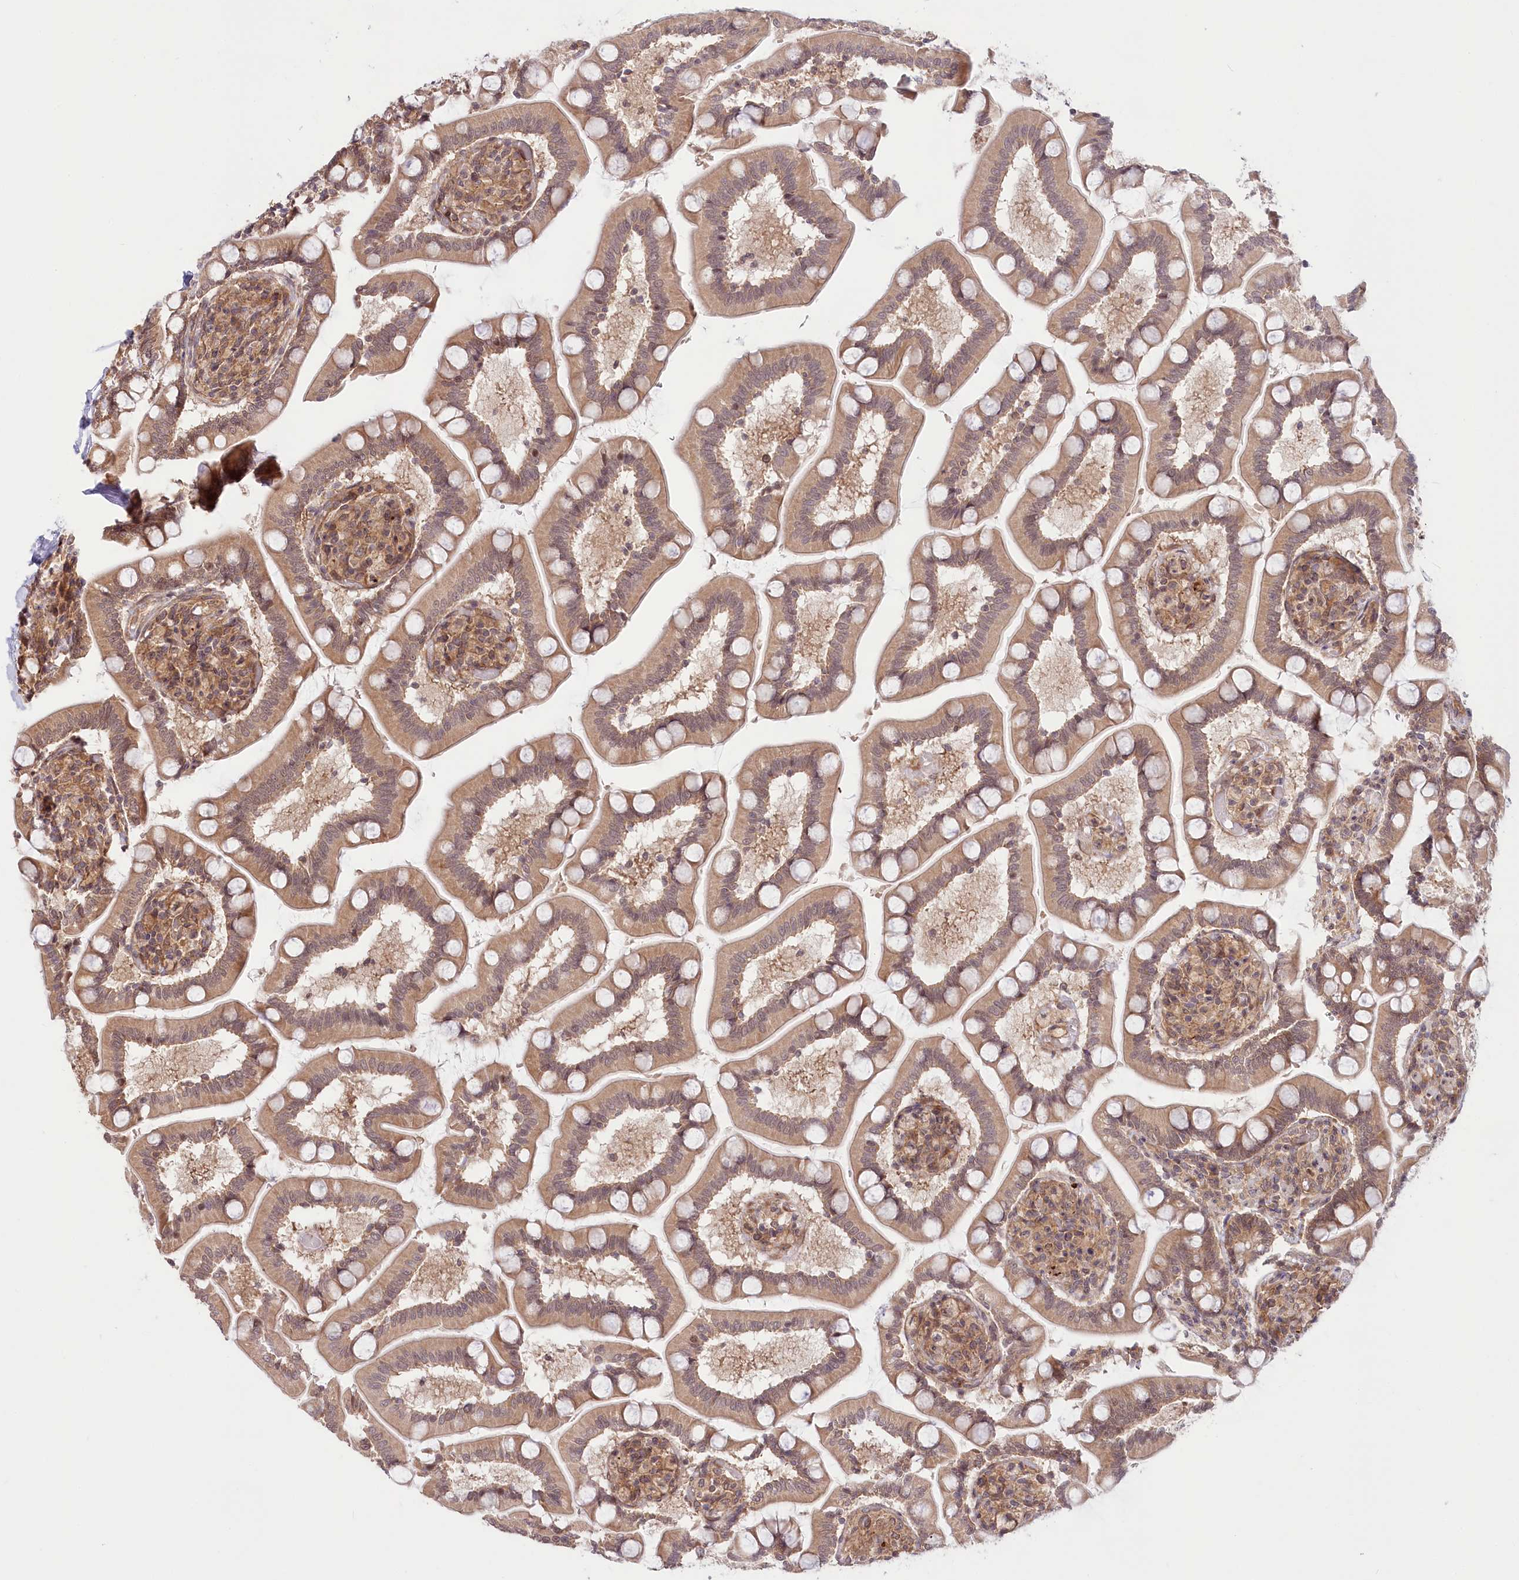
{"staining": {"intensity": "strong", "quantity": "25%-75%", "location": "cytoplasmic/membranous"}, "tissue": "small intestine", "cell_type": "Glandular cells", "image_type": "normal", "snomed": [{"axis": "morphology", "description": "Normal tissue, NOS"}, {"axis": "topography", "description": "Small intestine"}], "caption": "Benign small intestine was stained to show a protein in brown. There is high levels of strong cytoplasmic/membranous staining in about 25%-75% of glandular cells. (brown staining indicates protein expression, while blue staining denotes nuclei).", "gene": "CEP70", "patient": {"sex": "female", "age": 64}}